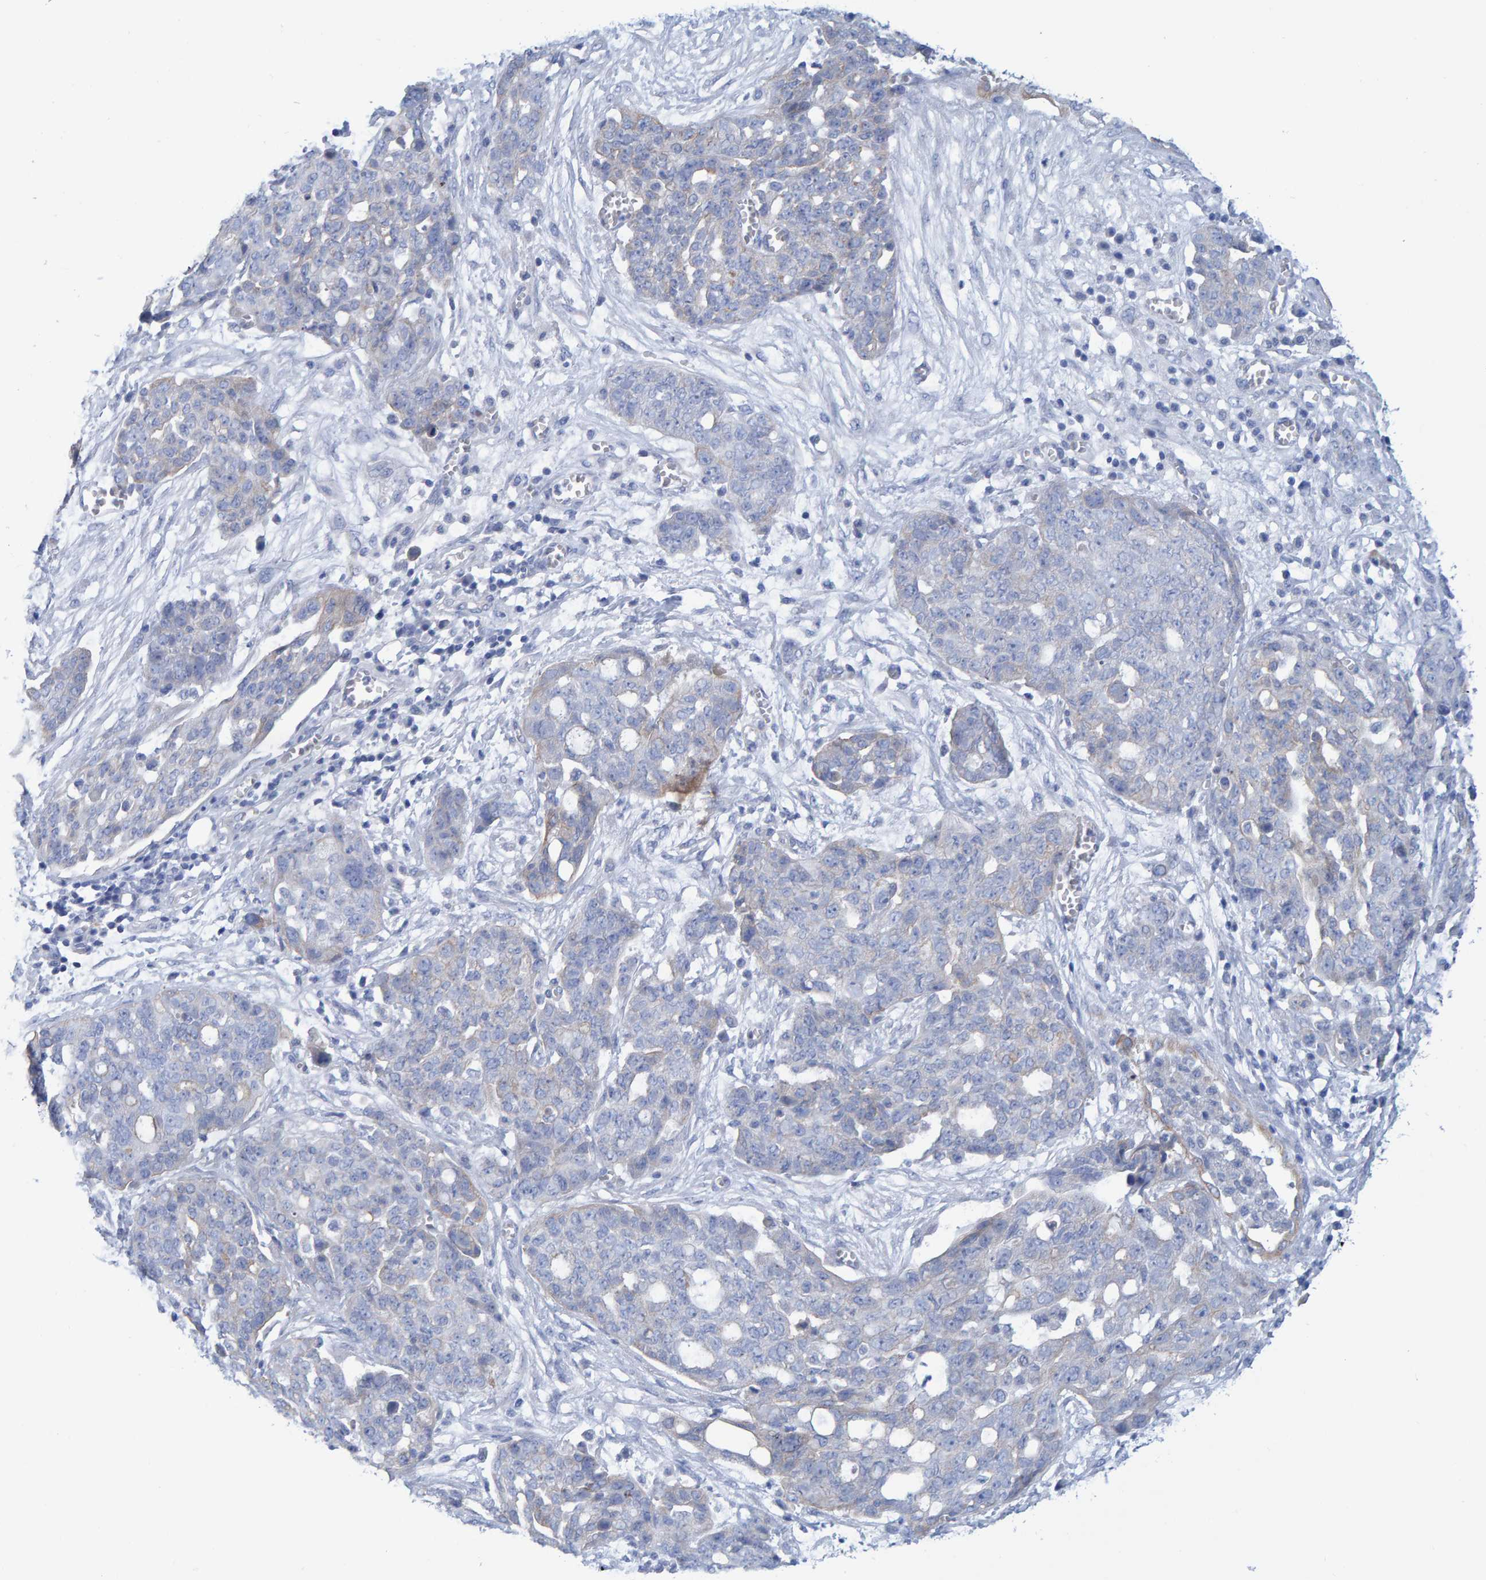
{"staining": {"intensity": "negative", "quantity": "none", "location": "none"}, "tissue": "ovarian cancer", "cell_type": "Tumor cells", "image_type": "cancer", "snomed": [{"axis": "morphology", "description": "Cystadenocarcinoma, serous, NOS"}, {"axis": "topography", "description": "Soft tissue"}, {"axis": "topography", "description": "Ovary"}], "caption": "High power microscopy histopathology image of an immunohistochemistry (IHC) image of serous cystadenocarcinoma (ovarian), revealing no significant staining in tumor cells. (Brightfield microscopy of DAB (3,3'-diaminobenzidine) IHC at high magnification).", "gene": "JAKMIP3", "patient": {"sex": "female", "age": 57}}